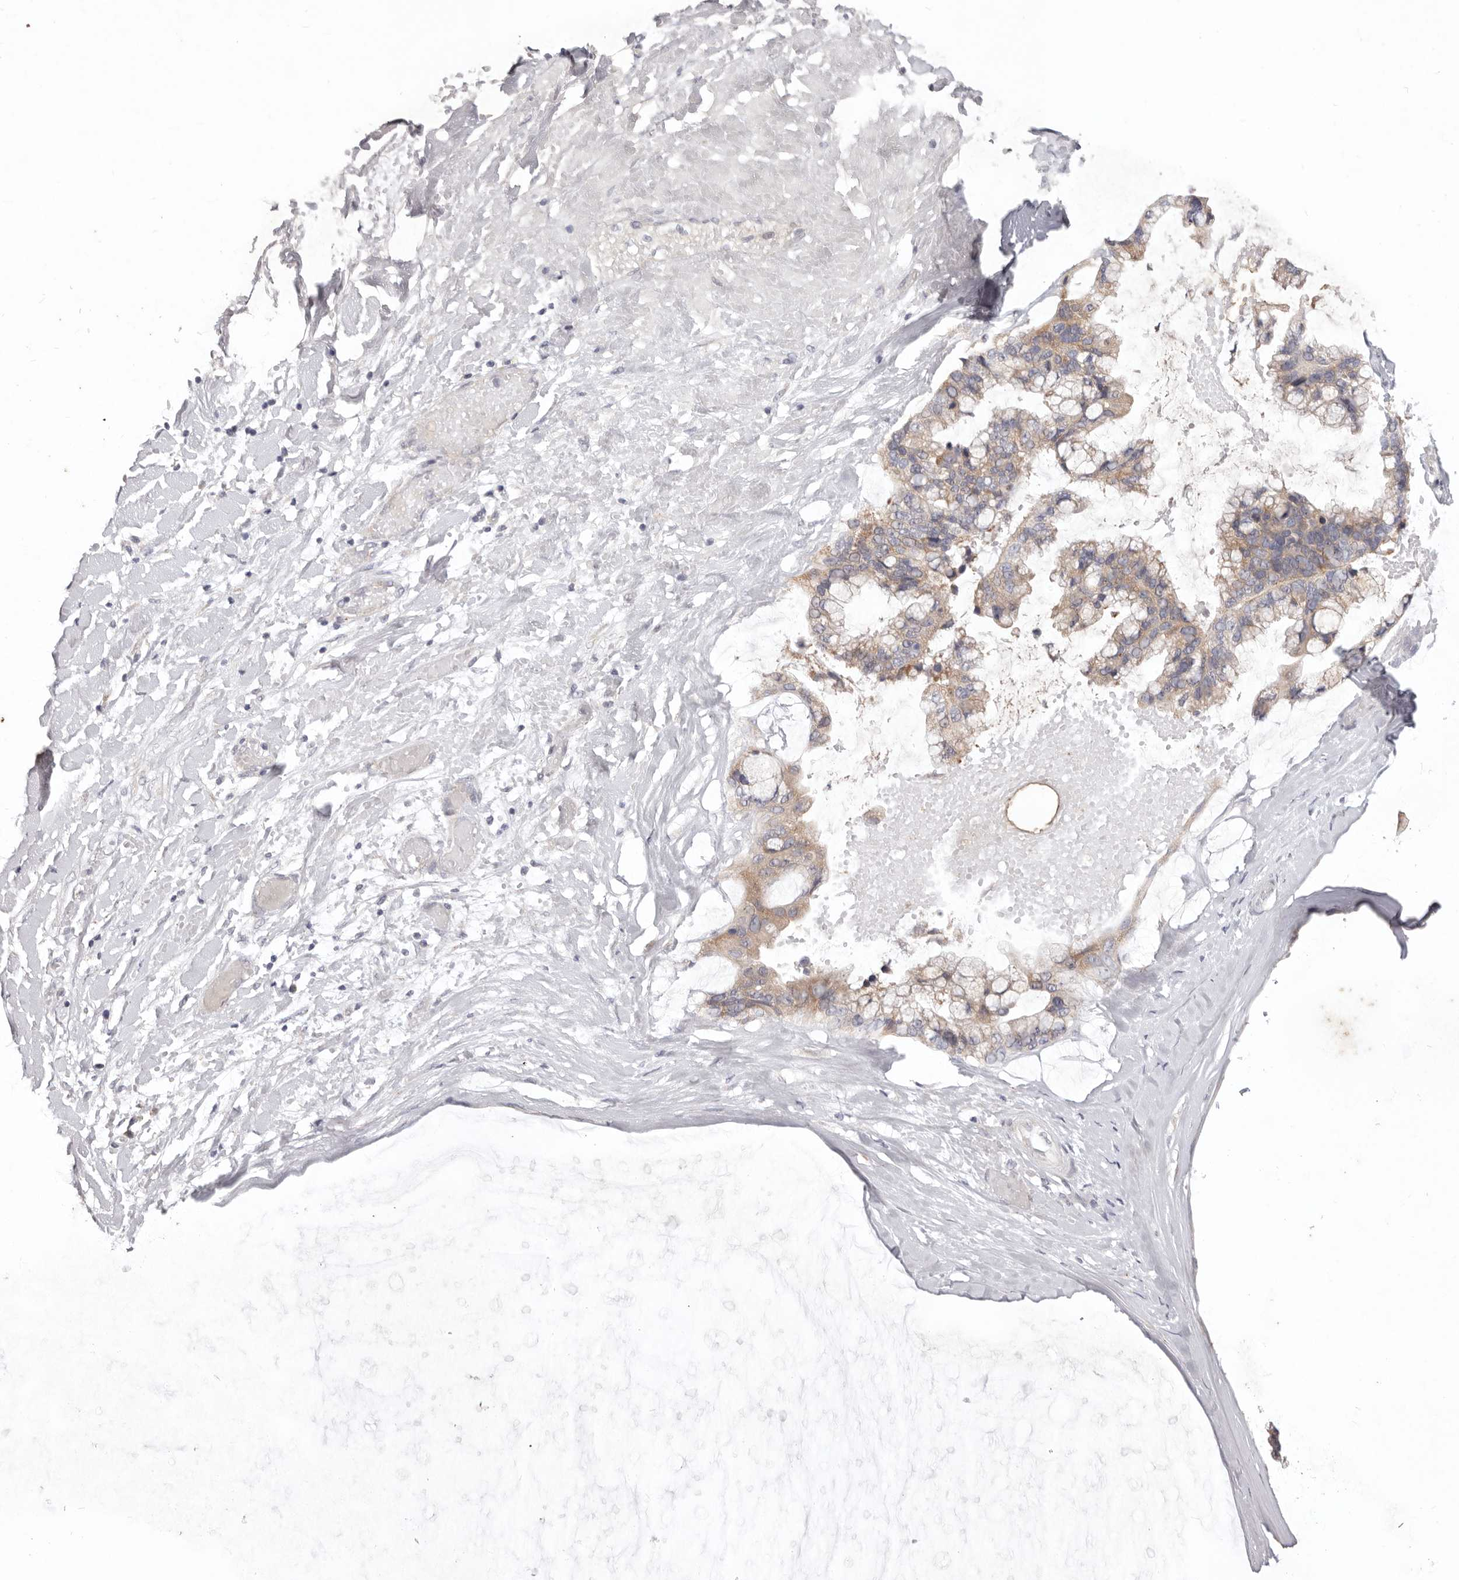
{"staining": {"intensity": "weak", "quantity": ">75%", "location": "cytoplasmic/membranous"}, "tissue": "ovarian cancer", "cell_type": "Tumor cells", "image_type": "cancer", "snomed": [{"axis": "morphology", "description": "Cystadenocarcinoma, mucinous, NOS"}, {"axis": "topography", "description": "Ovary"}], "caption": "Immunohistochemical staining of human ovarian mucinous cystadenocarcinoma reveals low levels of weak cytoplasmic/membranous expression in about >75% of tumor cells.", "gene": "WDR77", "patient": {"sex": "female", "age": 39}}